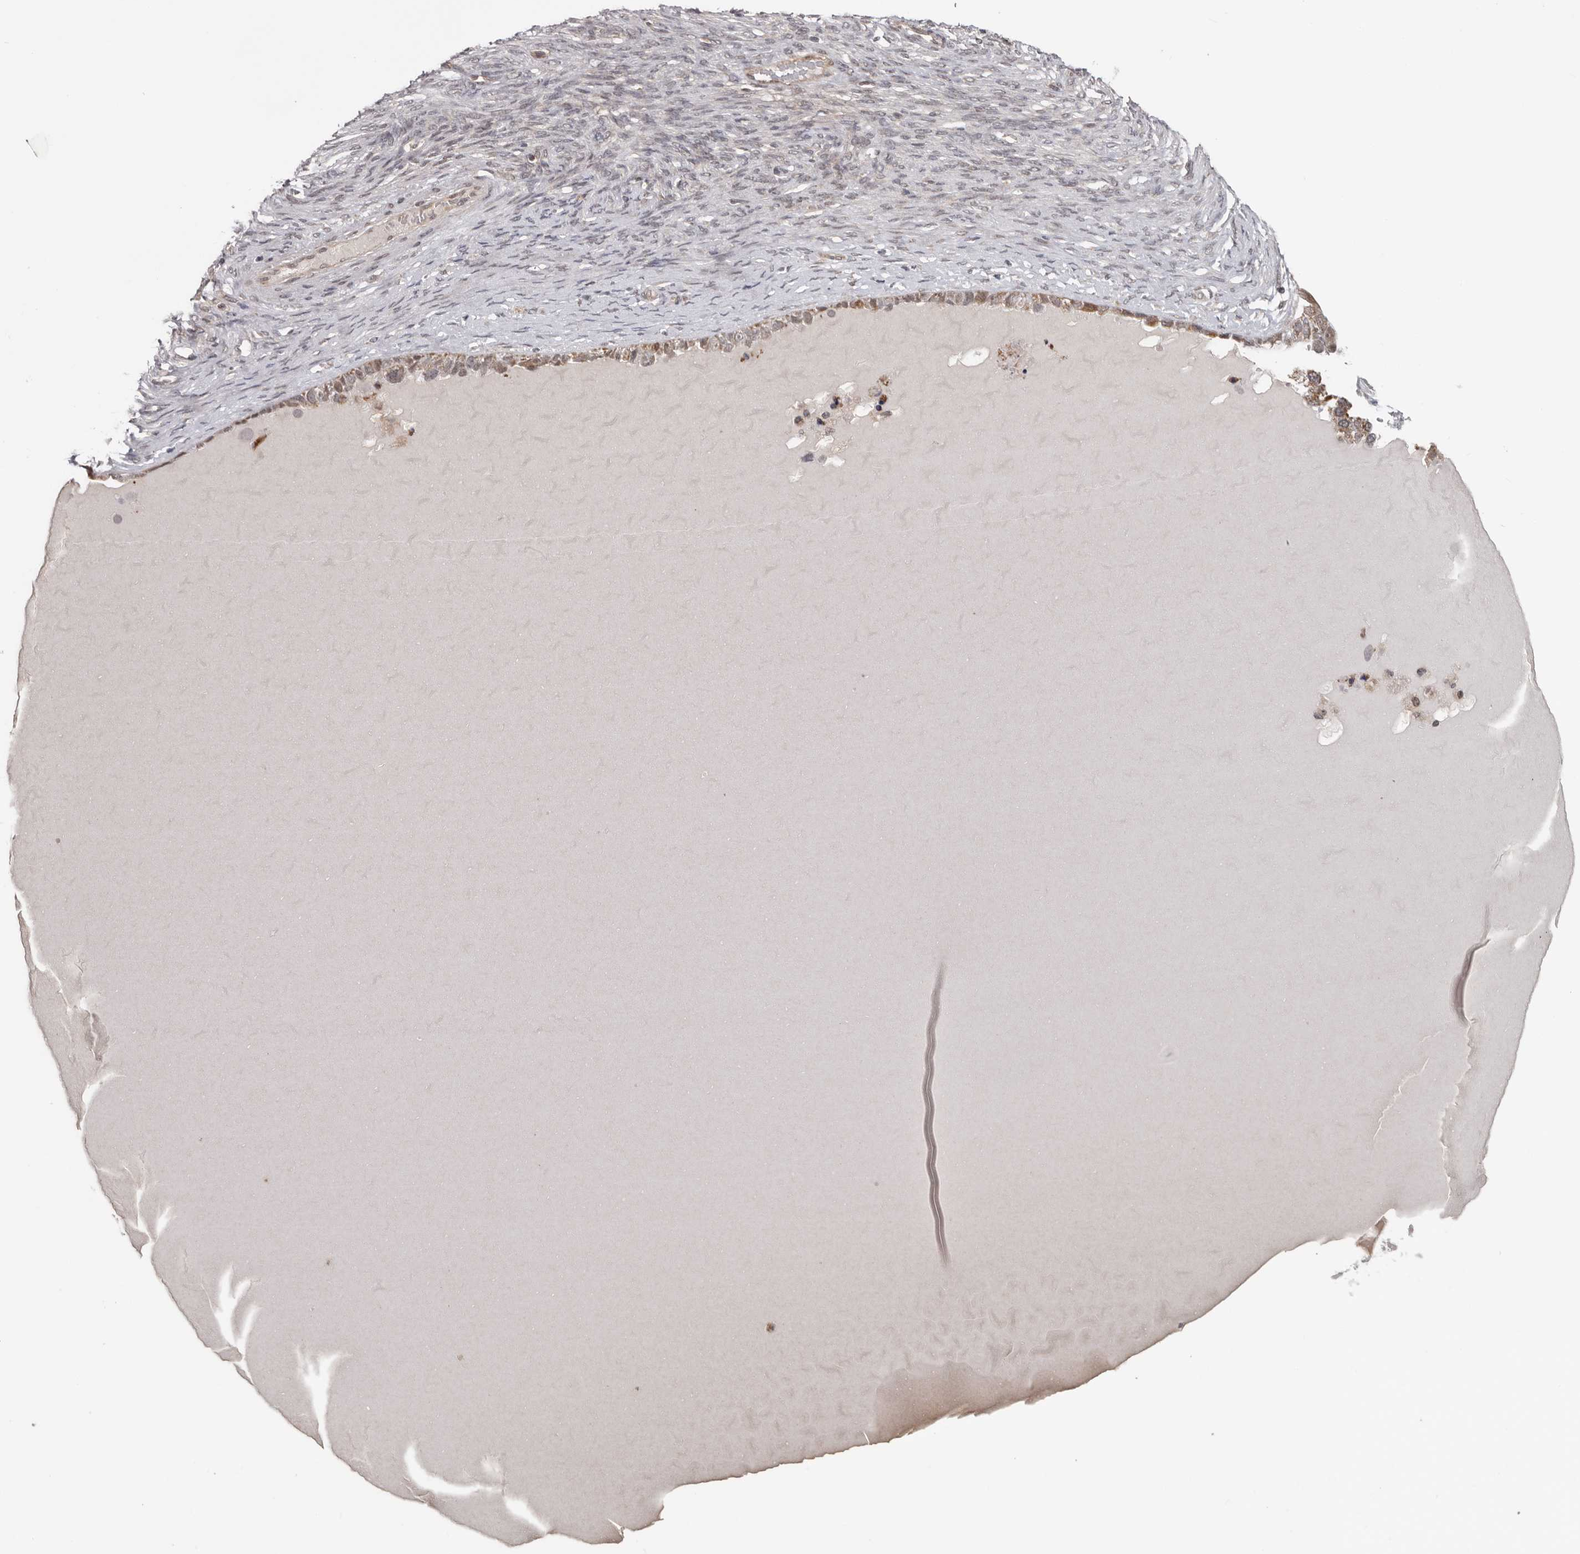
{"staining": {"intensity": "weak", "quantity": ">75%", "location": "cytoplasmic/membranous"}, "tissue": "ovarian cancer", "cell_type": "Tumor cells", "image_type": "cancer", "snomed": [{"axis": "morphology", "description": "Cystadenocarcinoma, serous, NOS"}, {"axis": "topography", "description": "Ovary"}], "caption": "Immunohistochemistry (IHC) photomicrograph of neoplastic tissue: human ovarian cancer stained using immunohistochemistry (IHC) reveals low levels of weak protein expression localized specifically in the cytoplasmic/membranous of tumor cells, appearing as a cytoplasmic/membranous brown color.", "gene": "MOGAT2", "patient": {"sex": "female", "age": 44}}